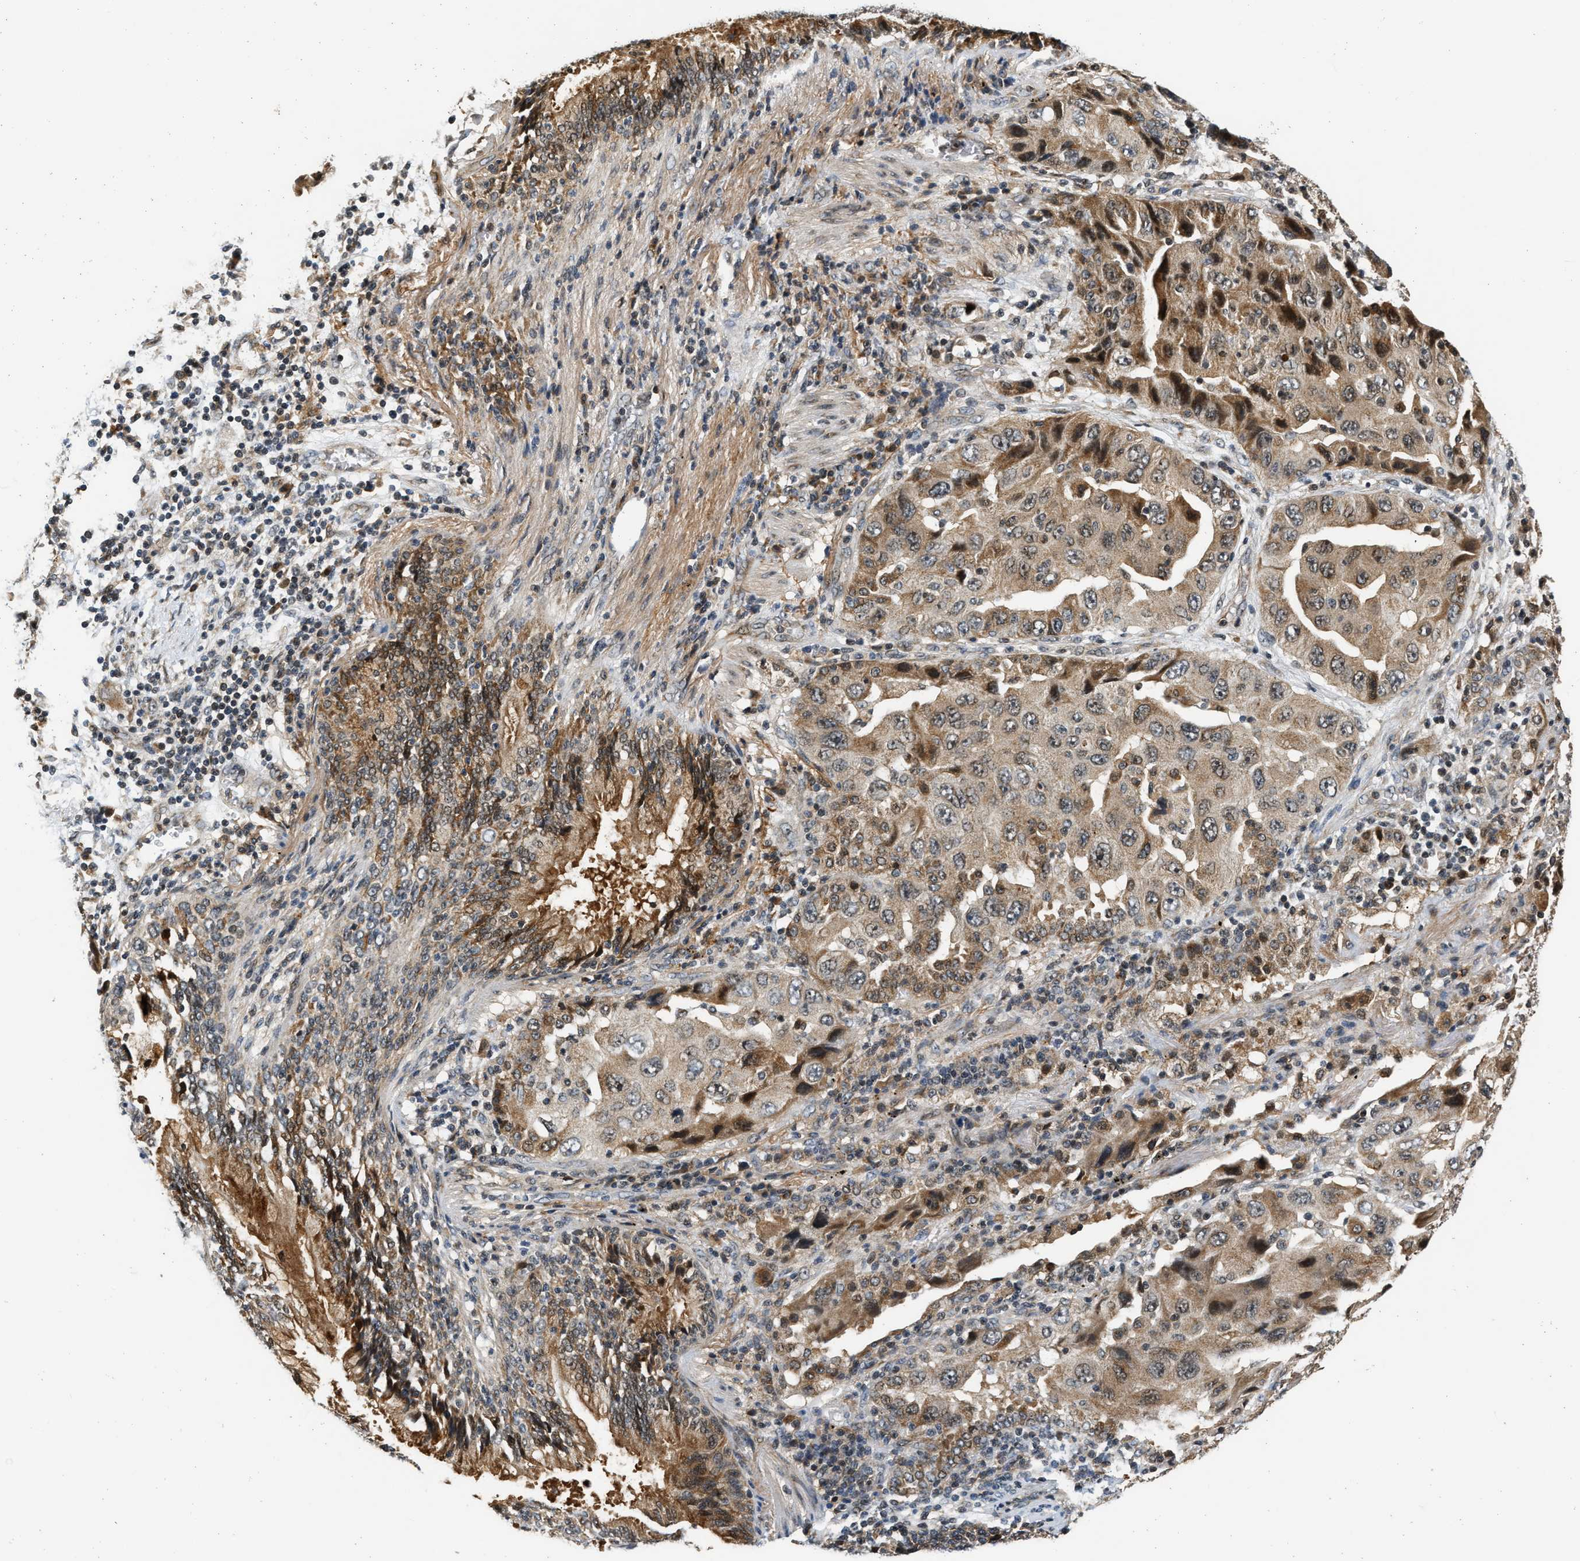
{"staining": {"intensity": "moderate", "quantity": "25%-75%", "location": "cytoplasmic/membranous"}, "tissue": "lung cancer", "cell_type": "Tumor cells", "image_type": "cancer", "snomed": [{"axis": "morphology", "description": "Adenocarcinoma, NOS"}, {"axis": "topography", "description": "Lung"}], "caption": "Immunohistochemistry (IHC) (DAB) staining of lung cancer (adenocarcinoma) reveals moderate cytoplasmic/membranous protein expression in approximately 25%-75% of tumor cells.", "gene": "EXTL2", "patient": {"sex": "female", "age": 65}}